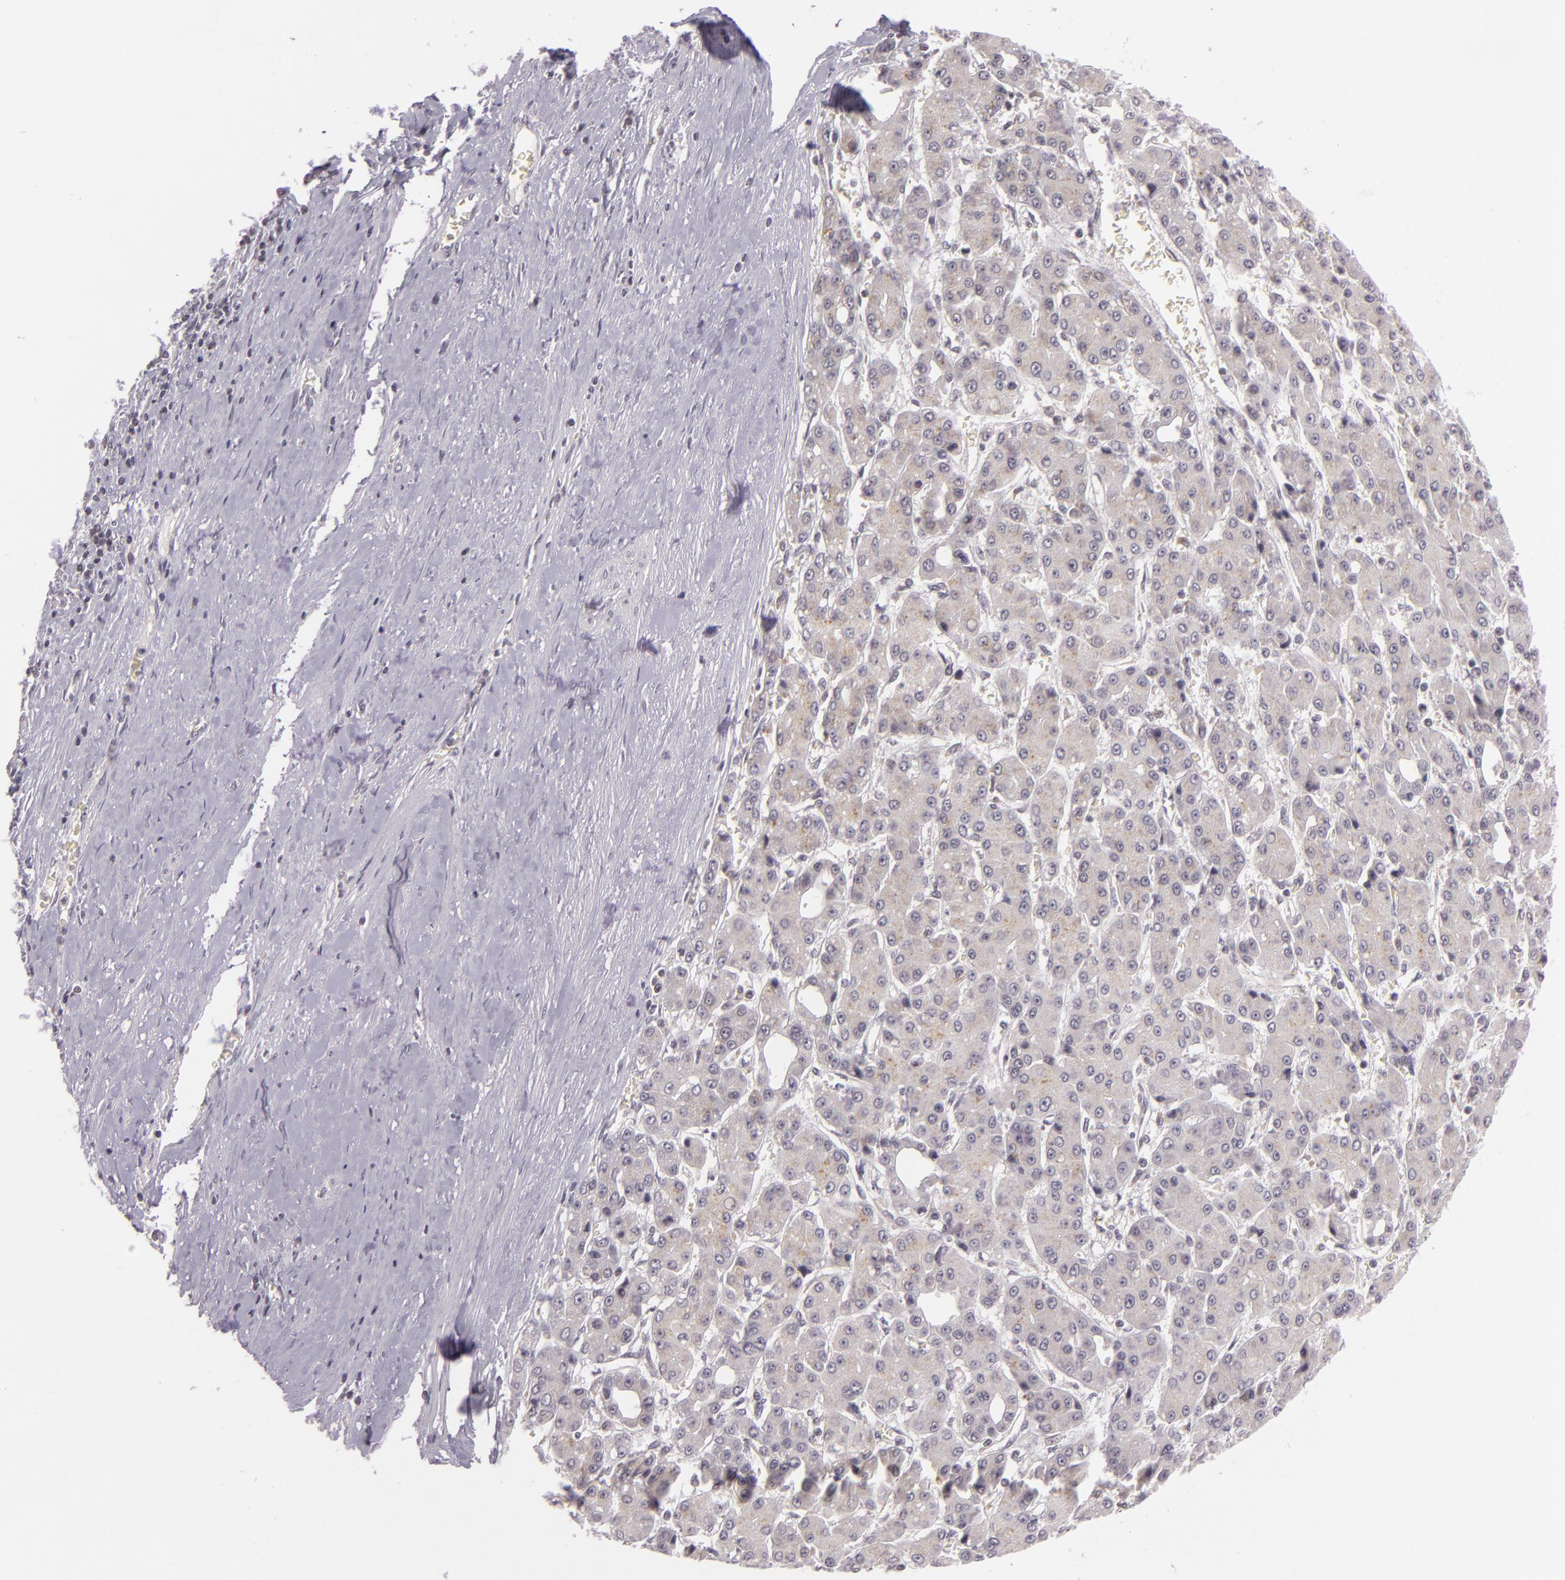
{"staining": {"intensity": "weak", "quantity": ">75%", "location": "cytoplasmic/membranous"}, "tissue": "liver cancer", "cell_type": "Tumor cells", "image_type": "cancer", "snomed": [{"axis": "morphology", "description": "Carcinoma, Hepatocellular, NOS"}, {"axis": "topography", "description": "Liver"}], "caption": "The image reveals staining of liver cancer, revealing weak cytoplasmic/membranous protein positivity (brown color) within tumor cells. The staining is performed using DAB (3,3'-diaminobenzidine) brown chromogen to label protein expression. The nuclei are counter-stained blue using hematoxylin.", "gene": "ZFX", "patient": {"sex": "male", "age": 69}}